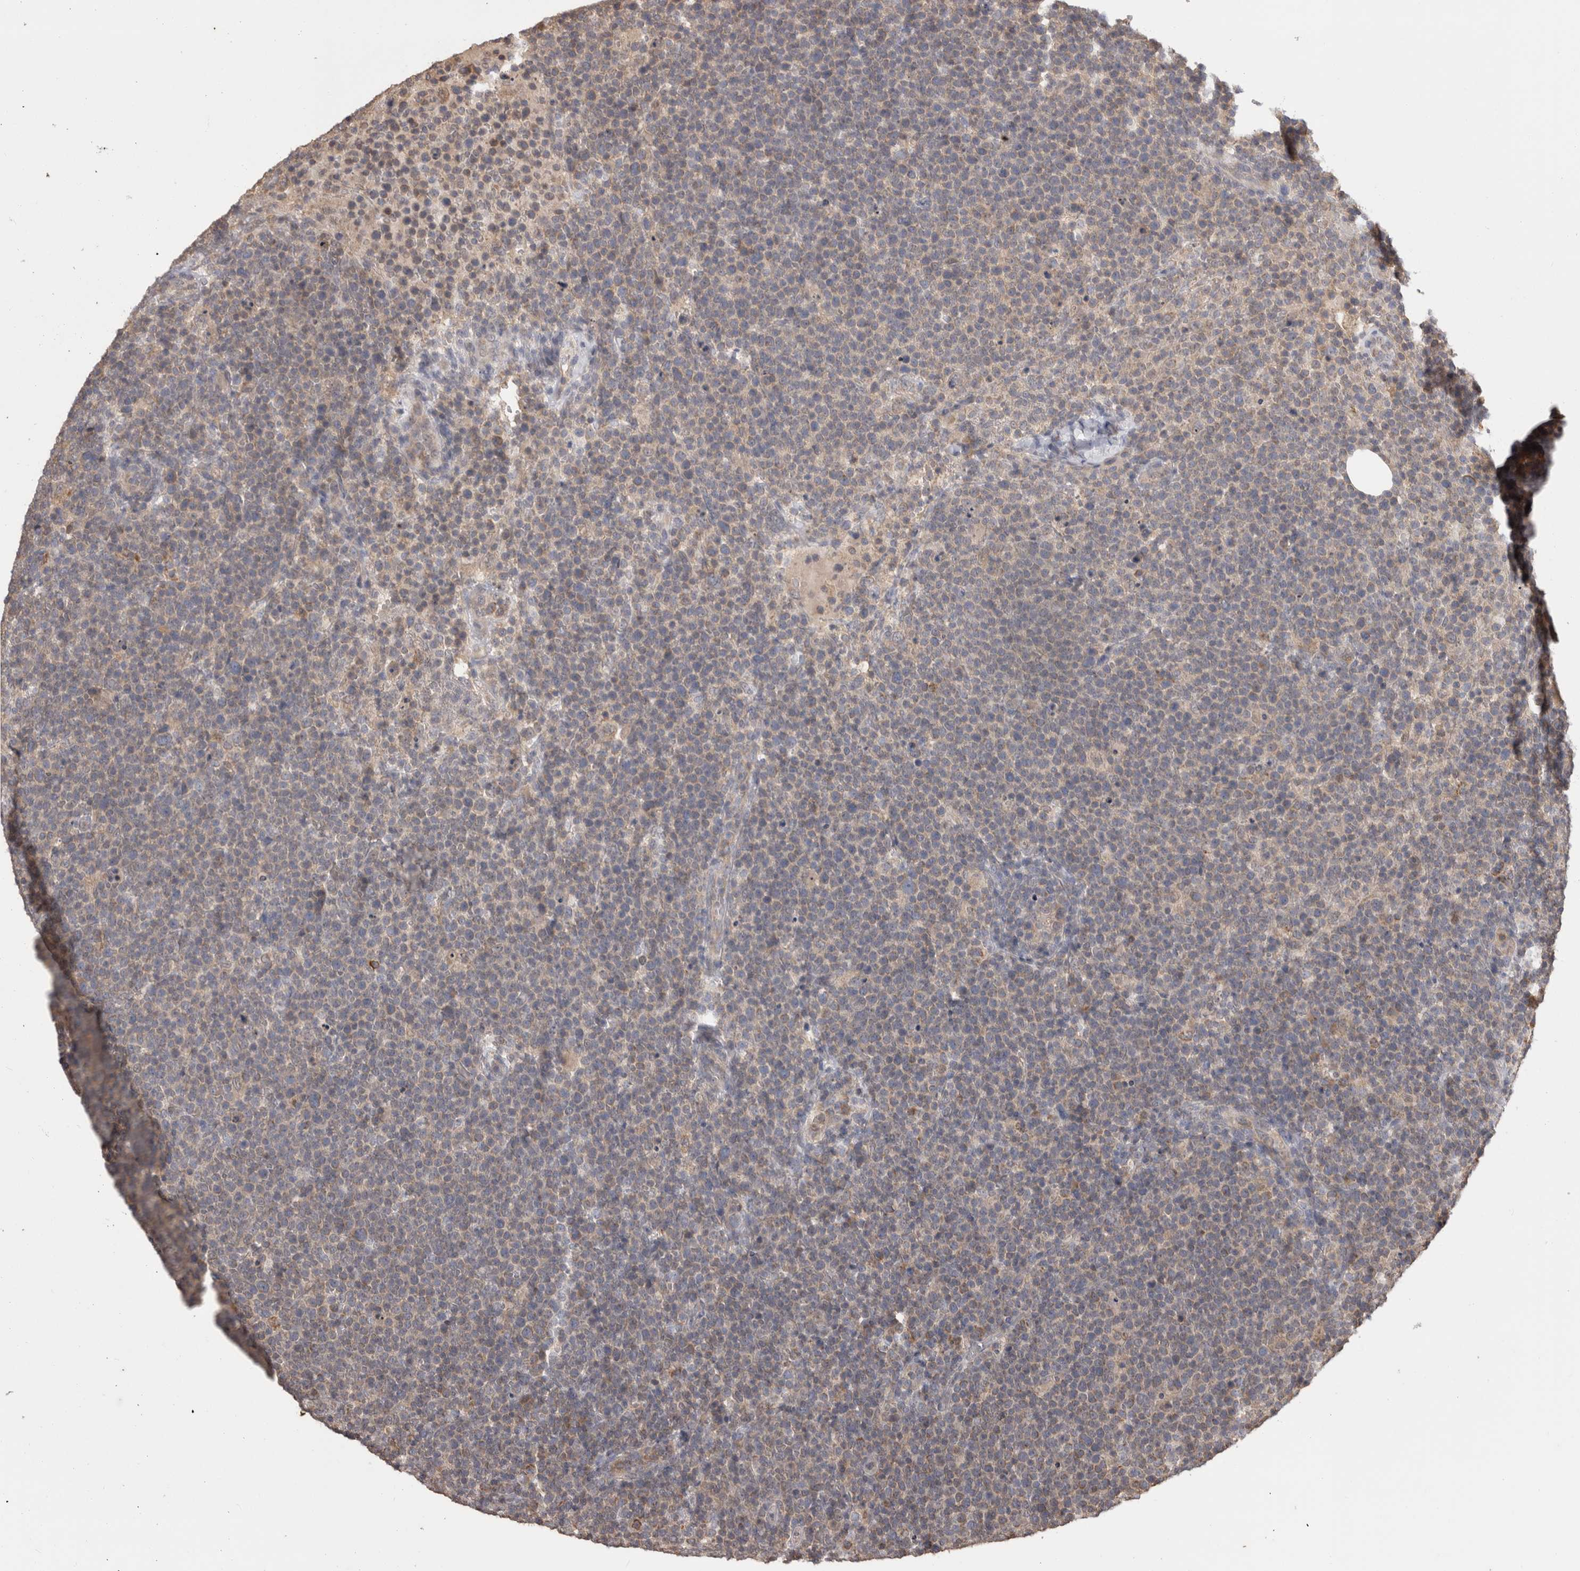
{"staining": {"intensity": "negative", "quantity": "none", "location": "none"}, "tissue": "lymphoma", "cell_type": "Tumor cells", "image_type": "cancer", "snomed": [{"axis": "morphology", "description": "Malignant lymphoma, non-Hodgkin's type, High grade"}, {"axis": "topography", "description": "Lymph node"}], "caption": "High magnification brightfield microscopy of high-grade malignant lymphoma, non-Hodgkin's type stained with DAB (brown) and counterstained with hematoxylin (blue): tumor cells show no significant staining. (Stains: DAB (3,3'-diaminobenzidine) immunohistochemistry with hematoxylin counter stain, Microscopy: brightfield microscopy at high magnification).", "gene": "PREP", "patient": {"sex": "male", "age": 61}}